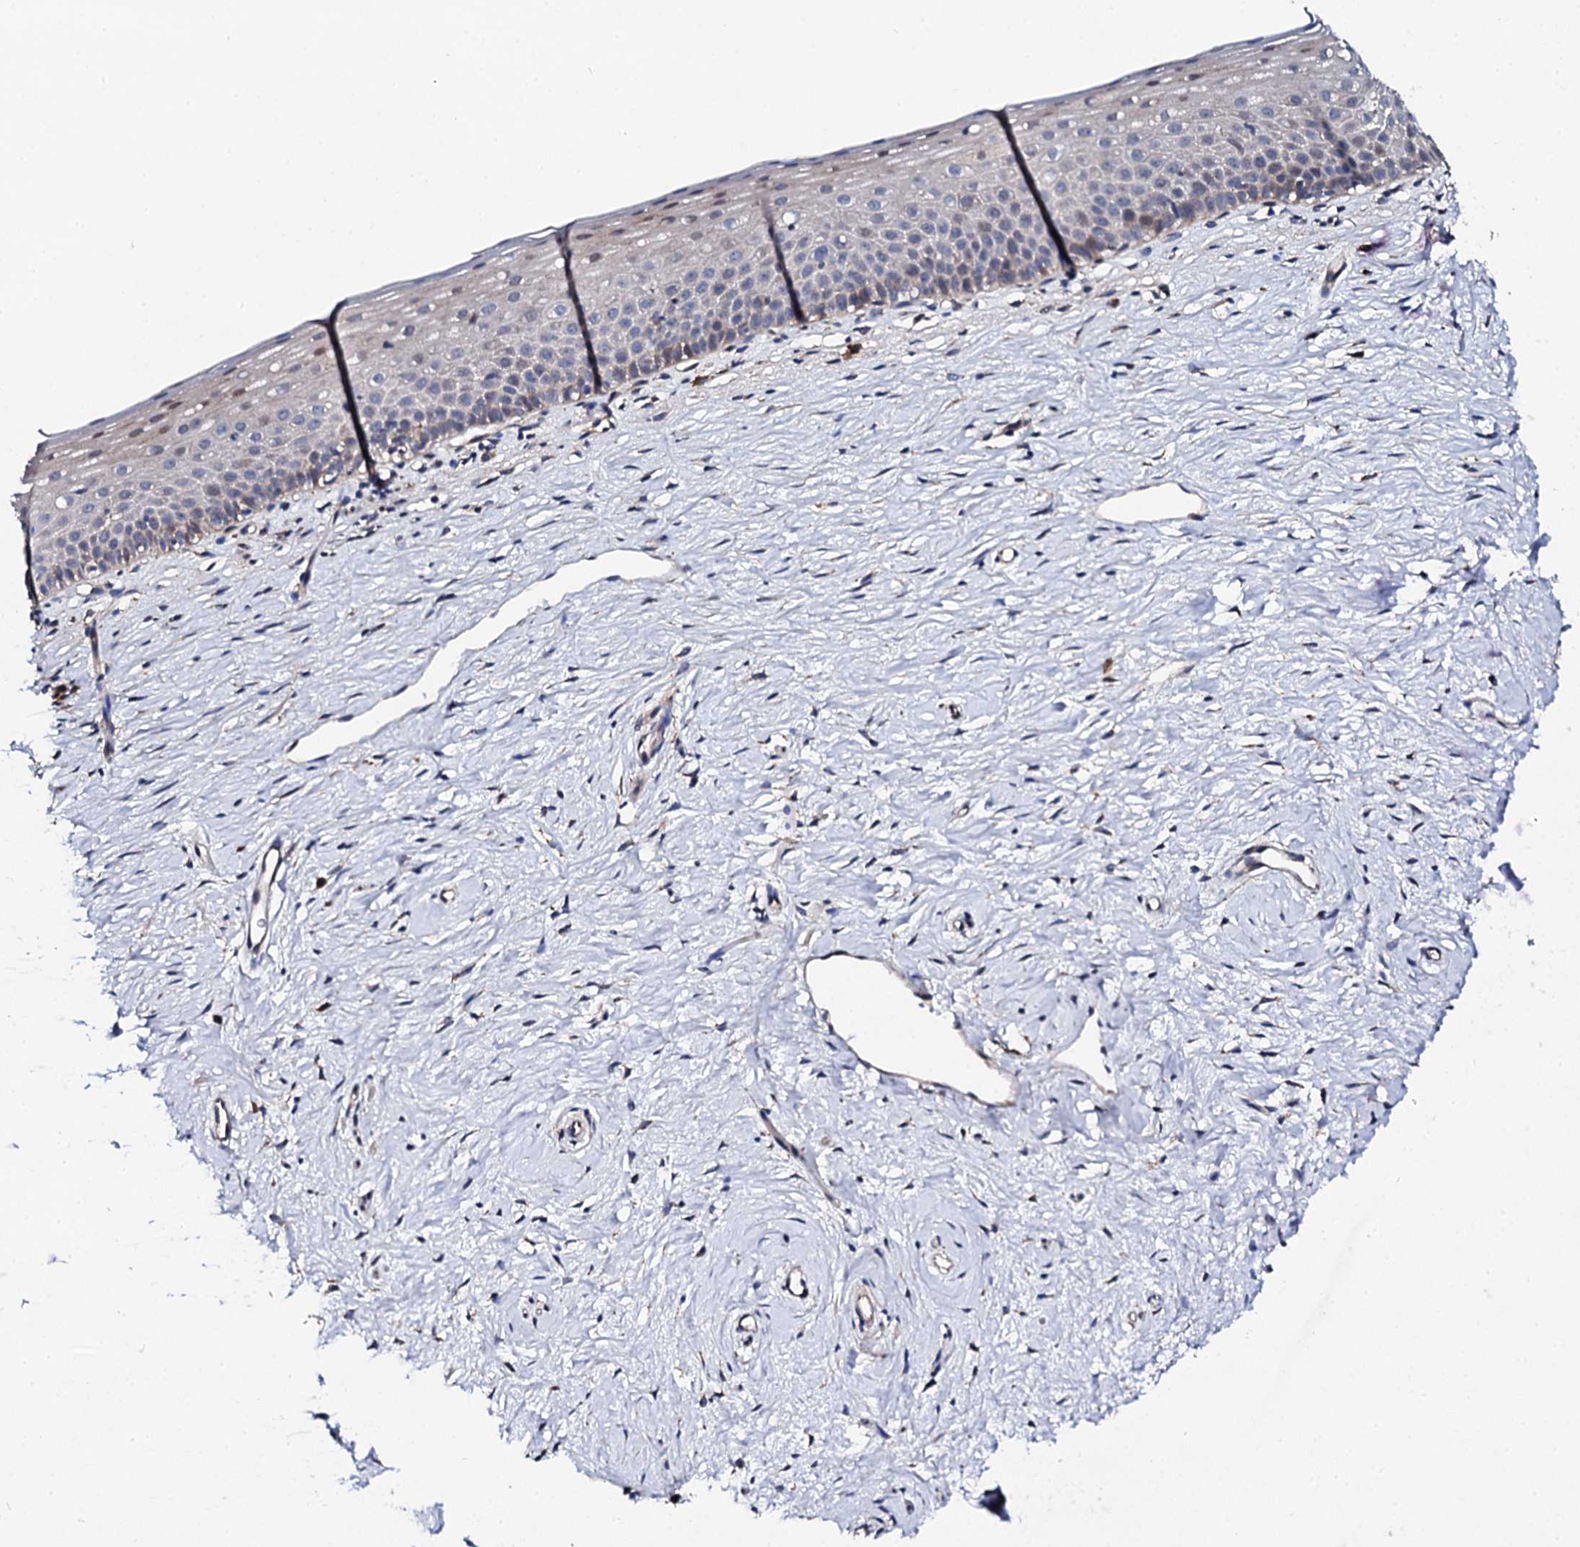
{"staining": {"intensity": "moderate", "quantity": ">75%", "location": "cytoplasmic/membranous"}, "tissue": "cervix", "cell_type": "Glandular cells", "image_type": "normal", "snomed": [{"axis": "morphology", "description": "Normal tissue, NOS"}, {"axis": "topography", "description": "Cervix"}], "caption": "Immunohistochemical staining of normal human cervix exhibits medium levels of moderate cytoplasmic/membranous staining in about >75% of glandular cells. (DAB IHC, brown staining for protein, blue staining for nuclei).", "gene": "LIPT2", "patient": {"sex": "female", "age": 57}}